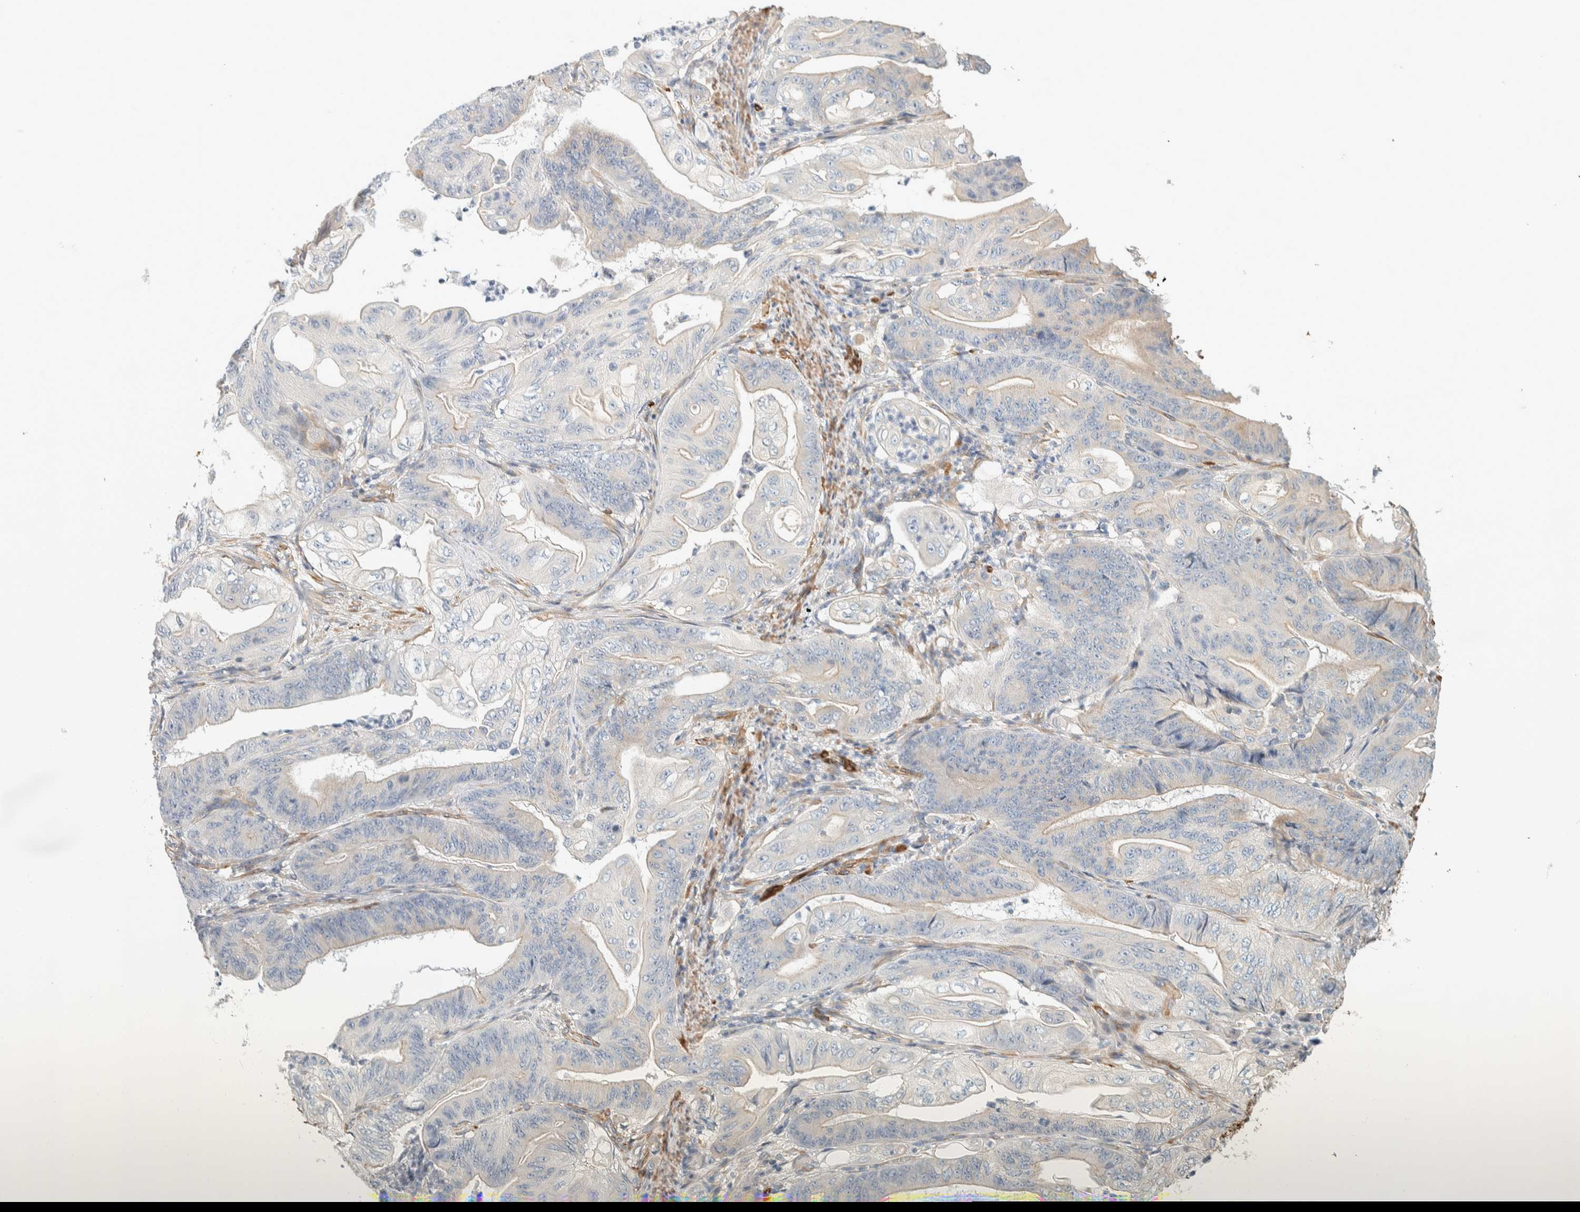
{"staining": {"intensity": "negative", "quantity": "none", "location": "none"}, "tissue": "stomach cancer", "cell_type": "Tumor cells", "image_type": "cancer", "snomed": [{"axis": "morphology", "description": "Adenocarcinoma, NOS"}, {"axis": "topography", "description": "Stomach"}], "caption": "An immunohistochemistry histopathology image of stomach cancer (adenocarcinoma) is shown. There is no staining in tumor cells of stomach cancer (adenocarcinoma). (DAB (3,3'-diaminobenzidine) immunohistochemistry (IHC) with hematoxylin counter stain).", "gene": "CDR2", "patient": {"sex": "female", "age": 73}}